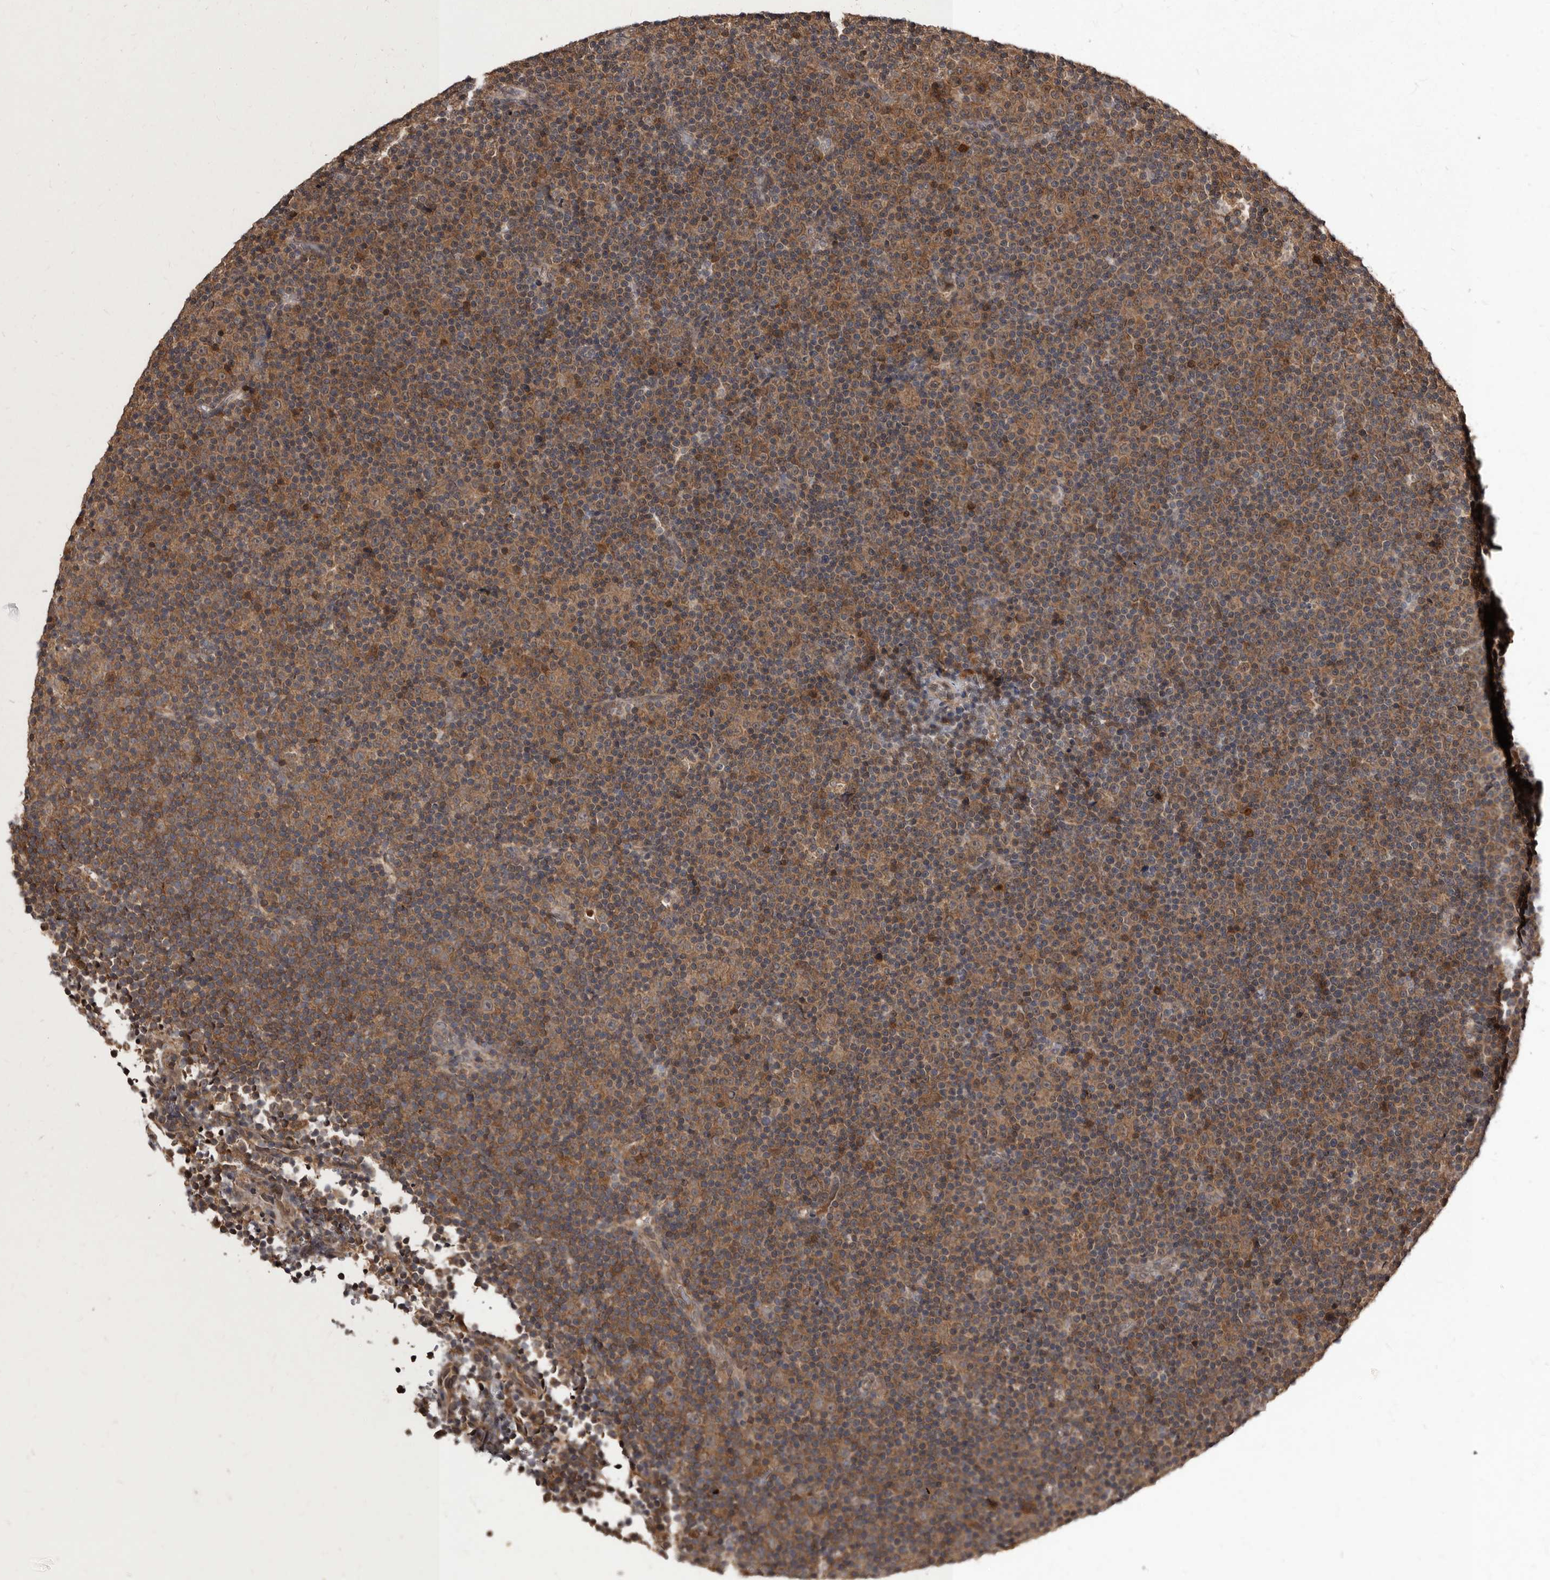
{"staining": {"intensity": "moderate", "quantity": ">75%", "location": "cytoplasmic/membranous"}, "tissue": "lymphoma", "cell_type": "Tumor cells", "image_type": "cancer", "snomed": [{"axis": "morphology", "description": "Malignant lymphoma, non-Hodgkin's type, Low grade"}, {"axis": "topography", "description": "Lymph node"}], "caption": "Human lymphoma stained with a protein marker shows moderate staining in tumor cells.", "gene": "PMVK", "patient": {"sex": "female", "age": 67}}